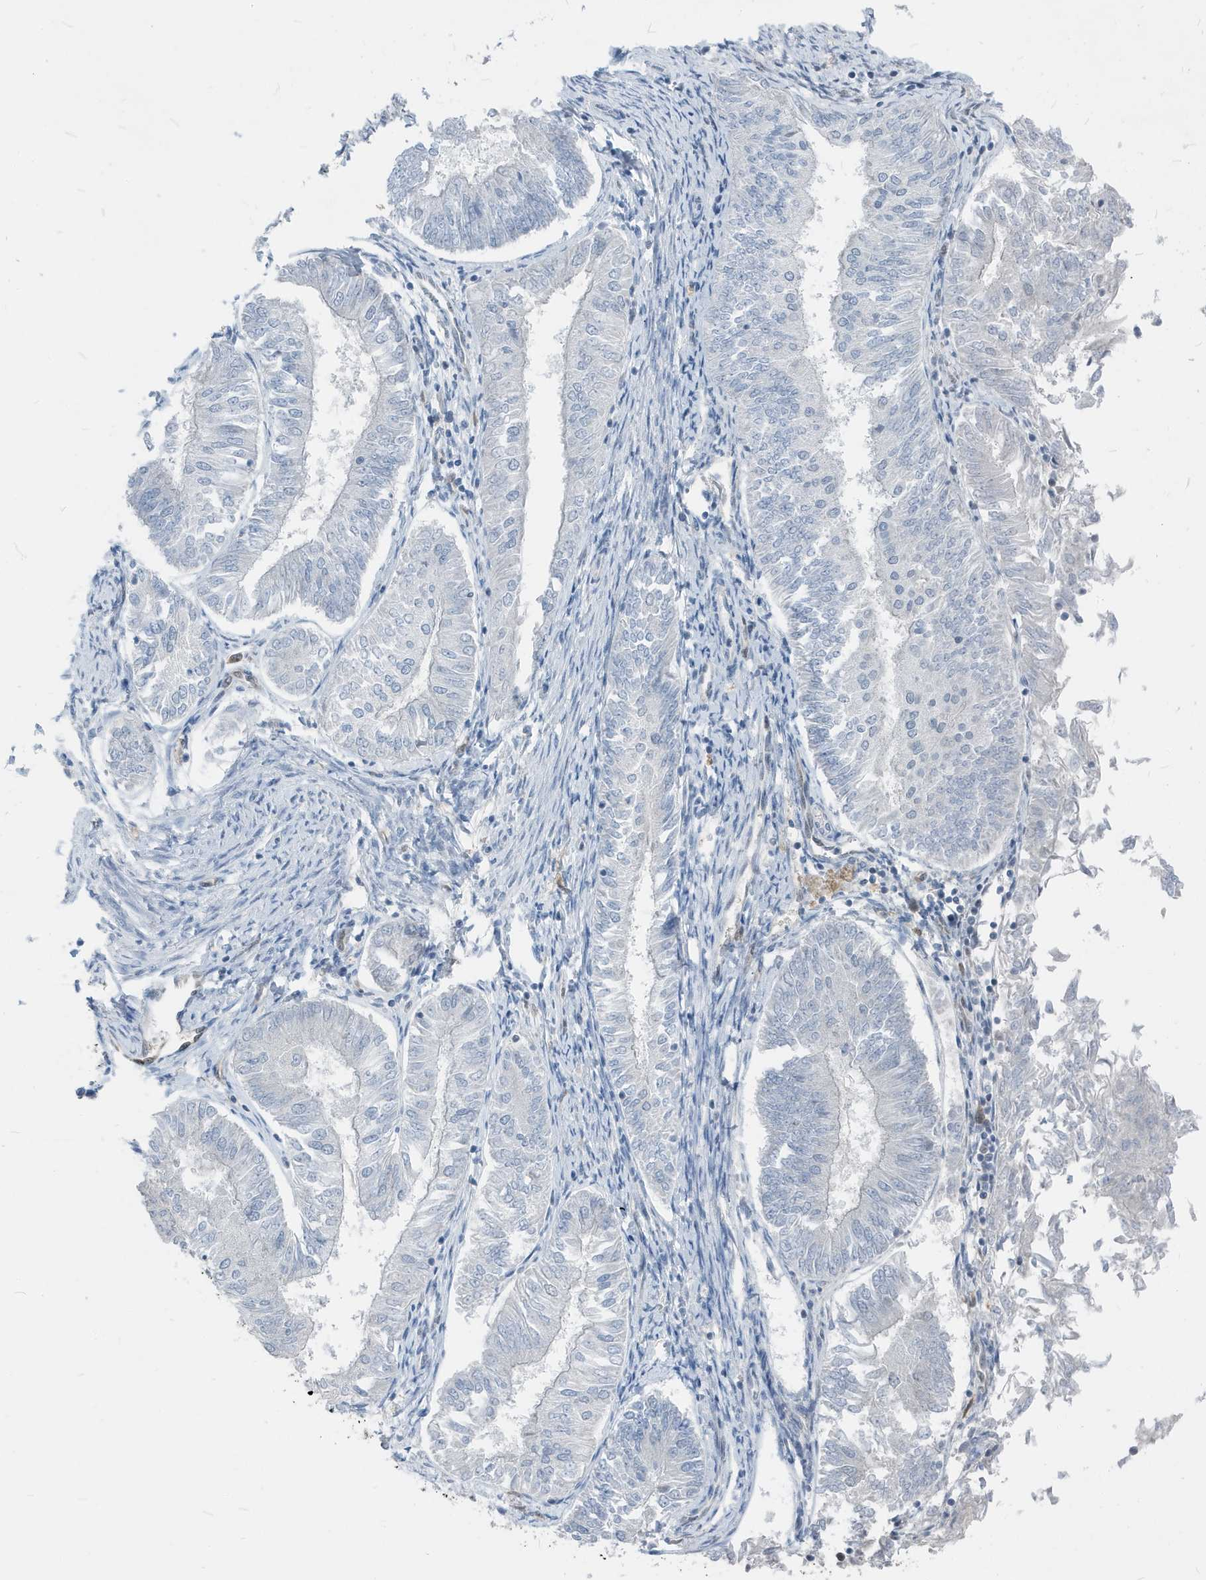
{"staining": {"intensity": "negative", "quantity": "none", "location": "none"}, "tissue": "endometrial cancer", "cell_type": "Tumor cells", "image_type": "cancer", "snomed": [{"axis": "morphology", "description": "Adenocarcinoma, NOS"}, {"axis": "topography", "description": "Endometrium"}], "caption": "Adenocarcinoma (endometrial) stained for a protein using immunohistochemistry (IHC) displays no positivity tumor cells.", "gene": "NCOA7", "patient": {"sex": "female", "age": 58}}